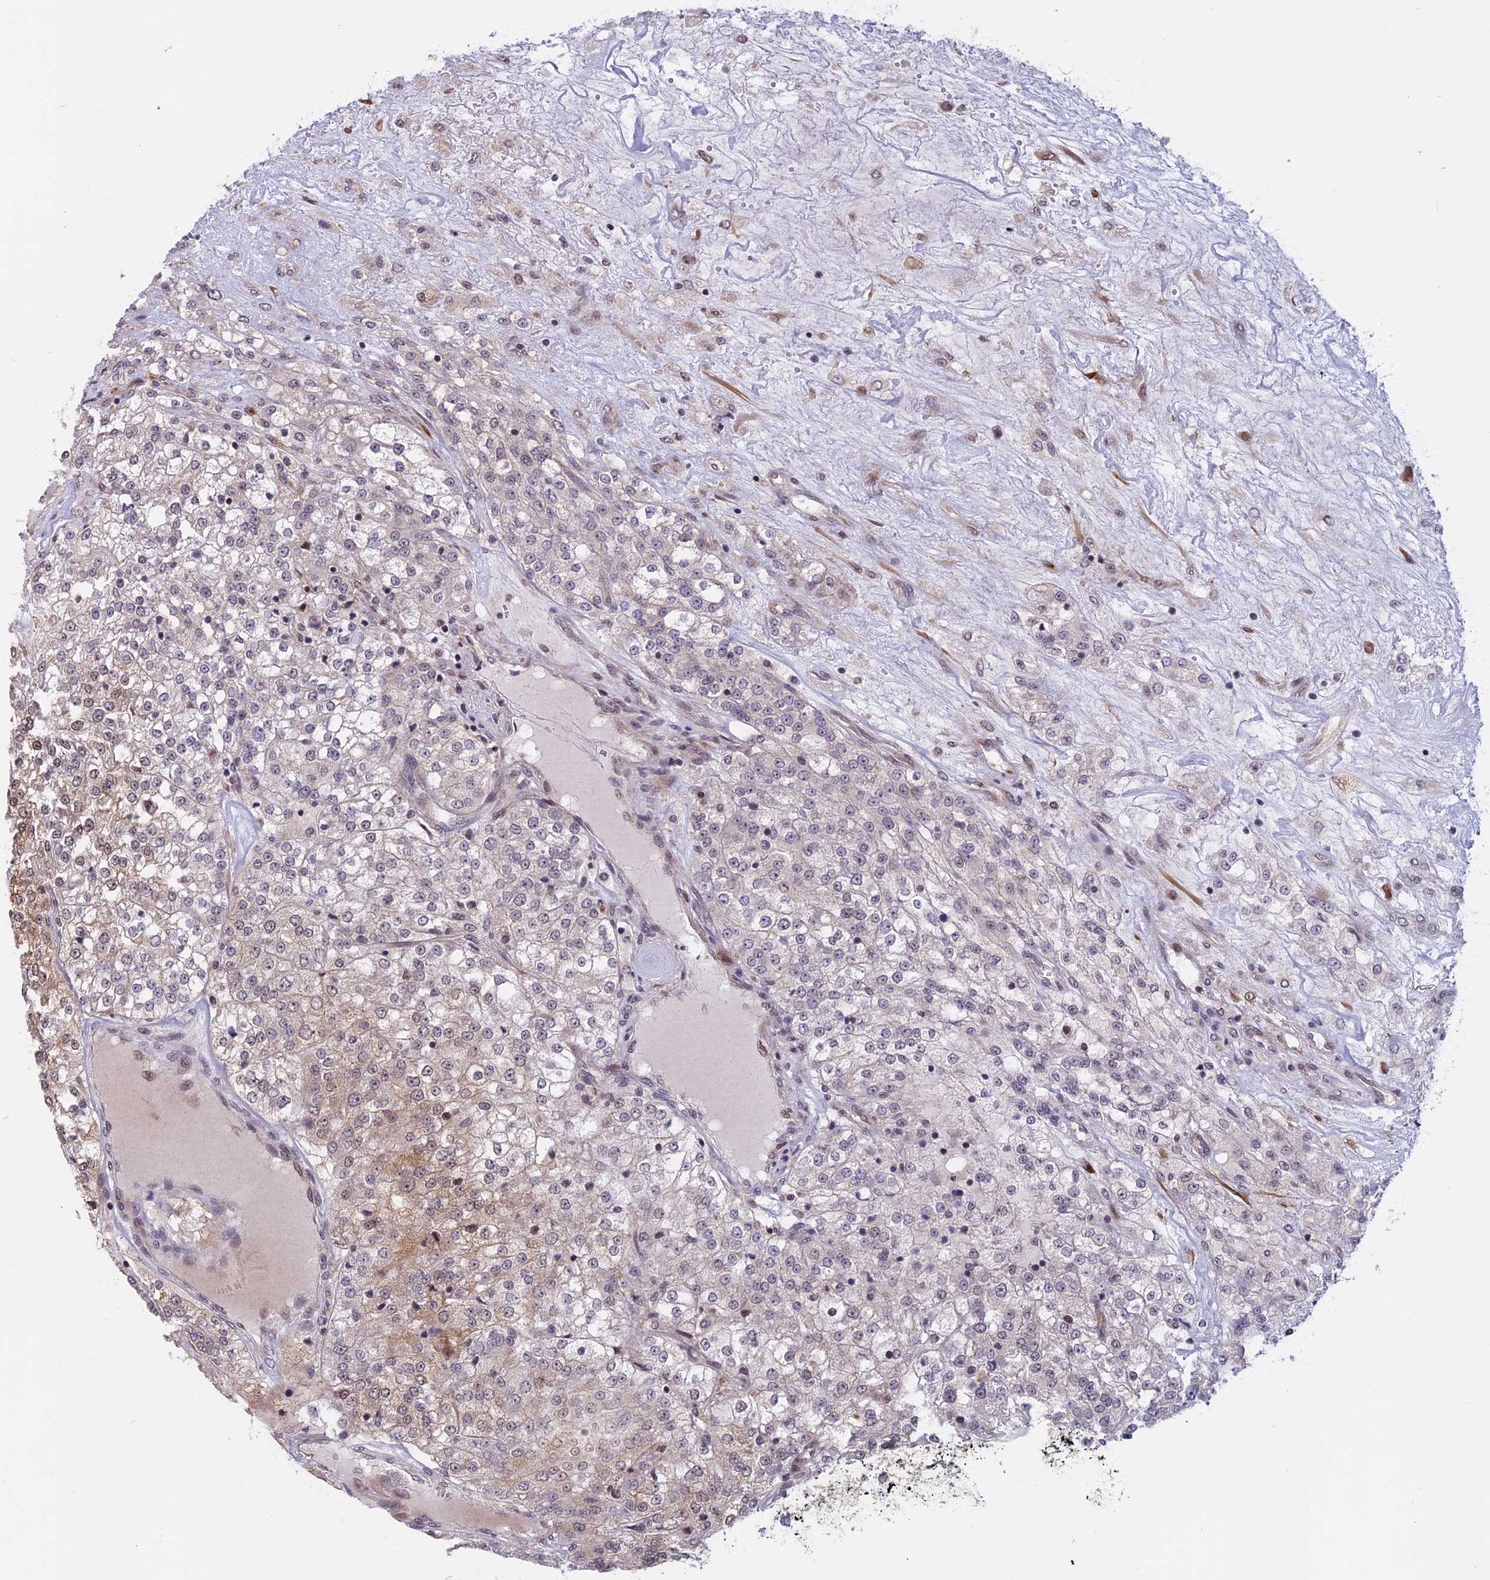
{"staining": {"intensity": "moderate", "quantity": "25%-75%", "location": "cytoplasmic/membranous"}, "tissue": "renal cancer", "cell_type": "Tumor cells", "image_type": "cancer", "snomed": [{"axis": "morphology", "description": "Adenocarcinoma, NOS"}, {"axis": "topography", "description": "Kidney"}], "caption": "A brown stain highlights moderate cytoplasmic/membranous positivity of a protein in human renal cancer (adenocarcinoma) tumor cells.", "gene": "CCDC113", "patient": {"sex": "female", "age": 63}}